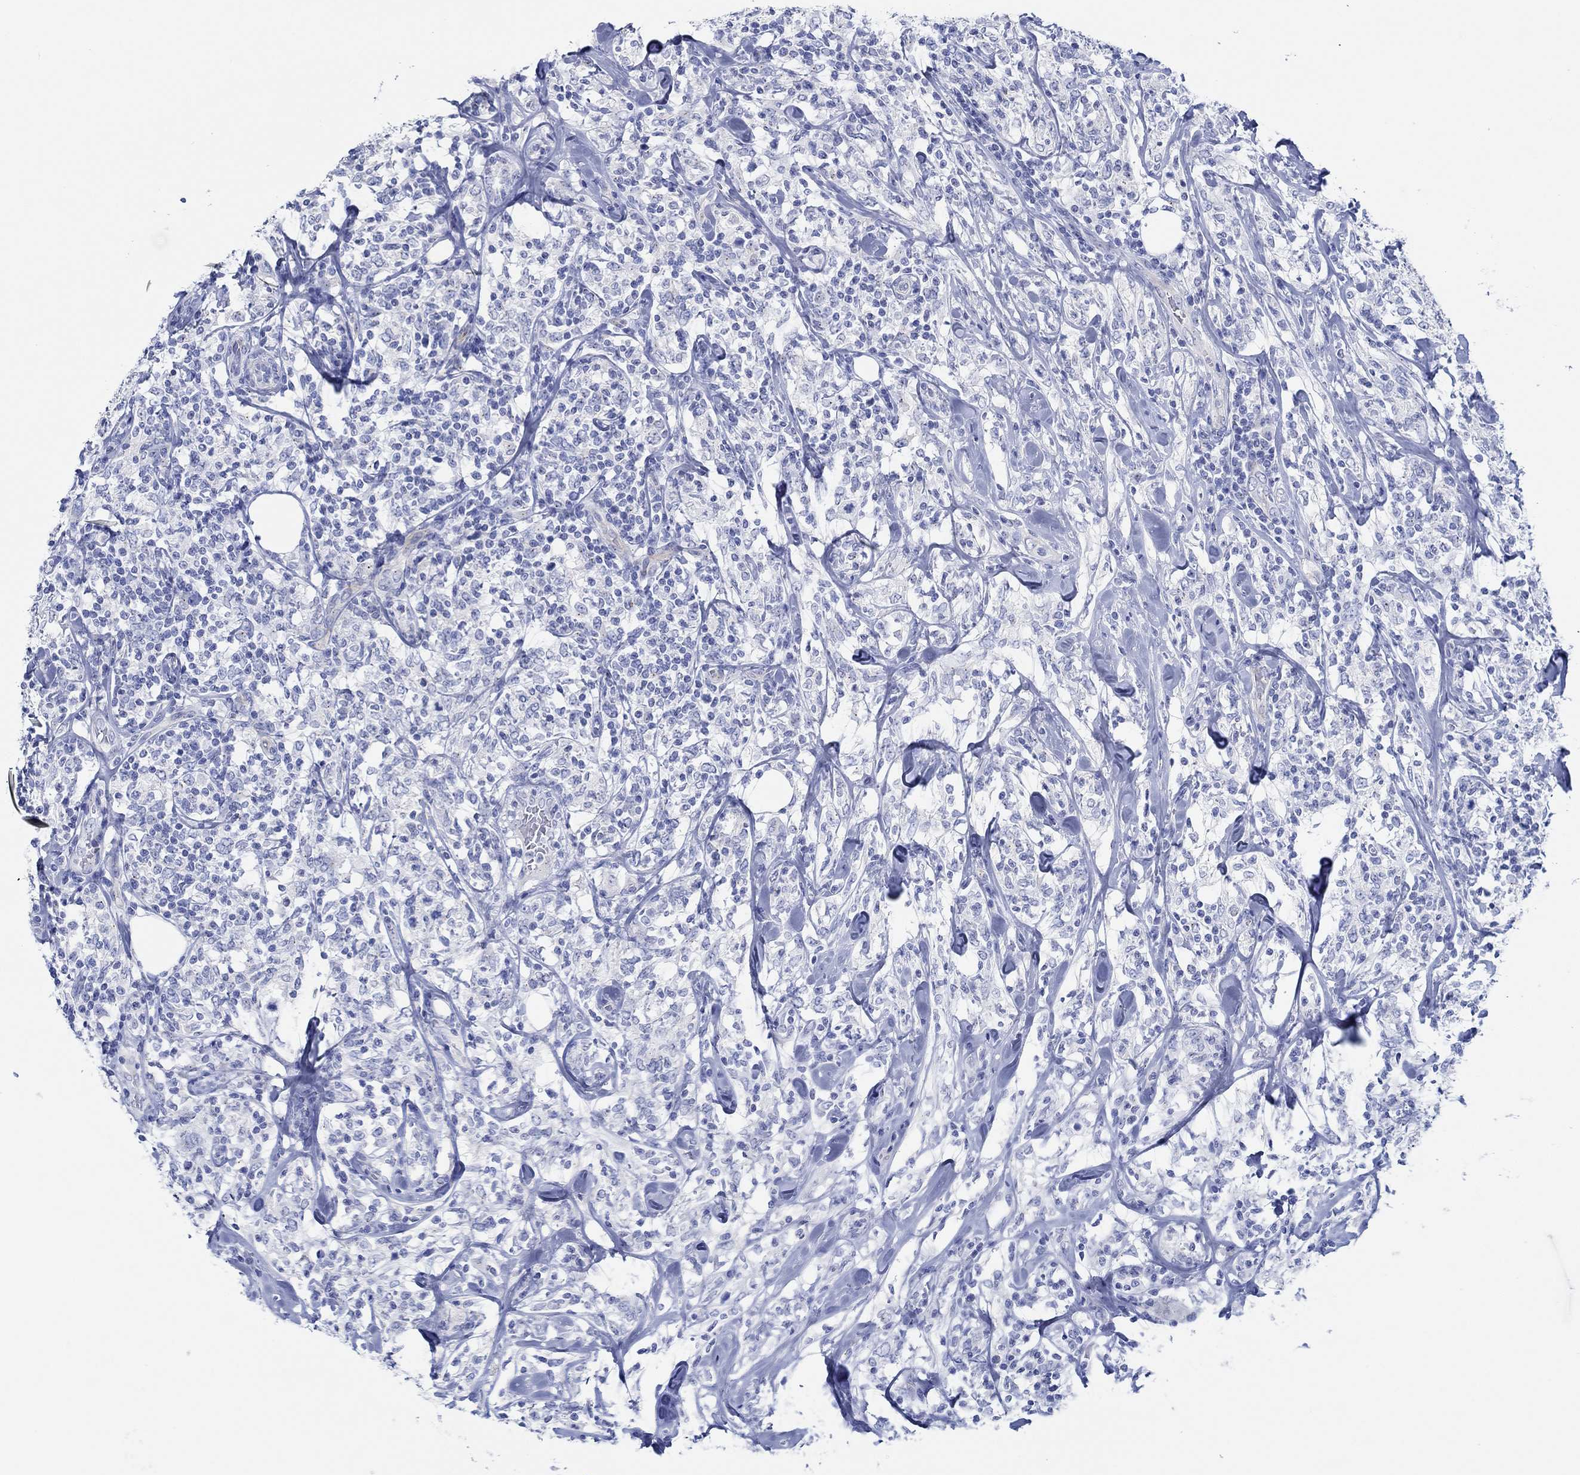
{"staining": {"intensity": "negative", "quantity": "none", "location": "none"}, "tissue": "lymphoma", "cell_type": "Tumor cells", "image_type": "cancer", "snomed": [{"axis": "morphology", "description": "Malignant lymphoma, non-Hodgkin's type, High grade"}, {"axis": "topography", "description": "Lymph node"}], "caption": "Tumor cells are negative for protein expression in human malignant lymphoma, non-Hodgkin's type (high-grade).", "gene": "IGFBP6", "patient": {"sex": "female", "age": 84}}